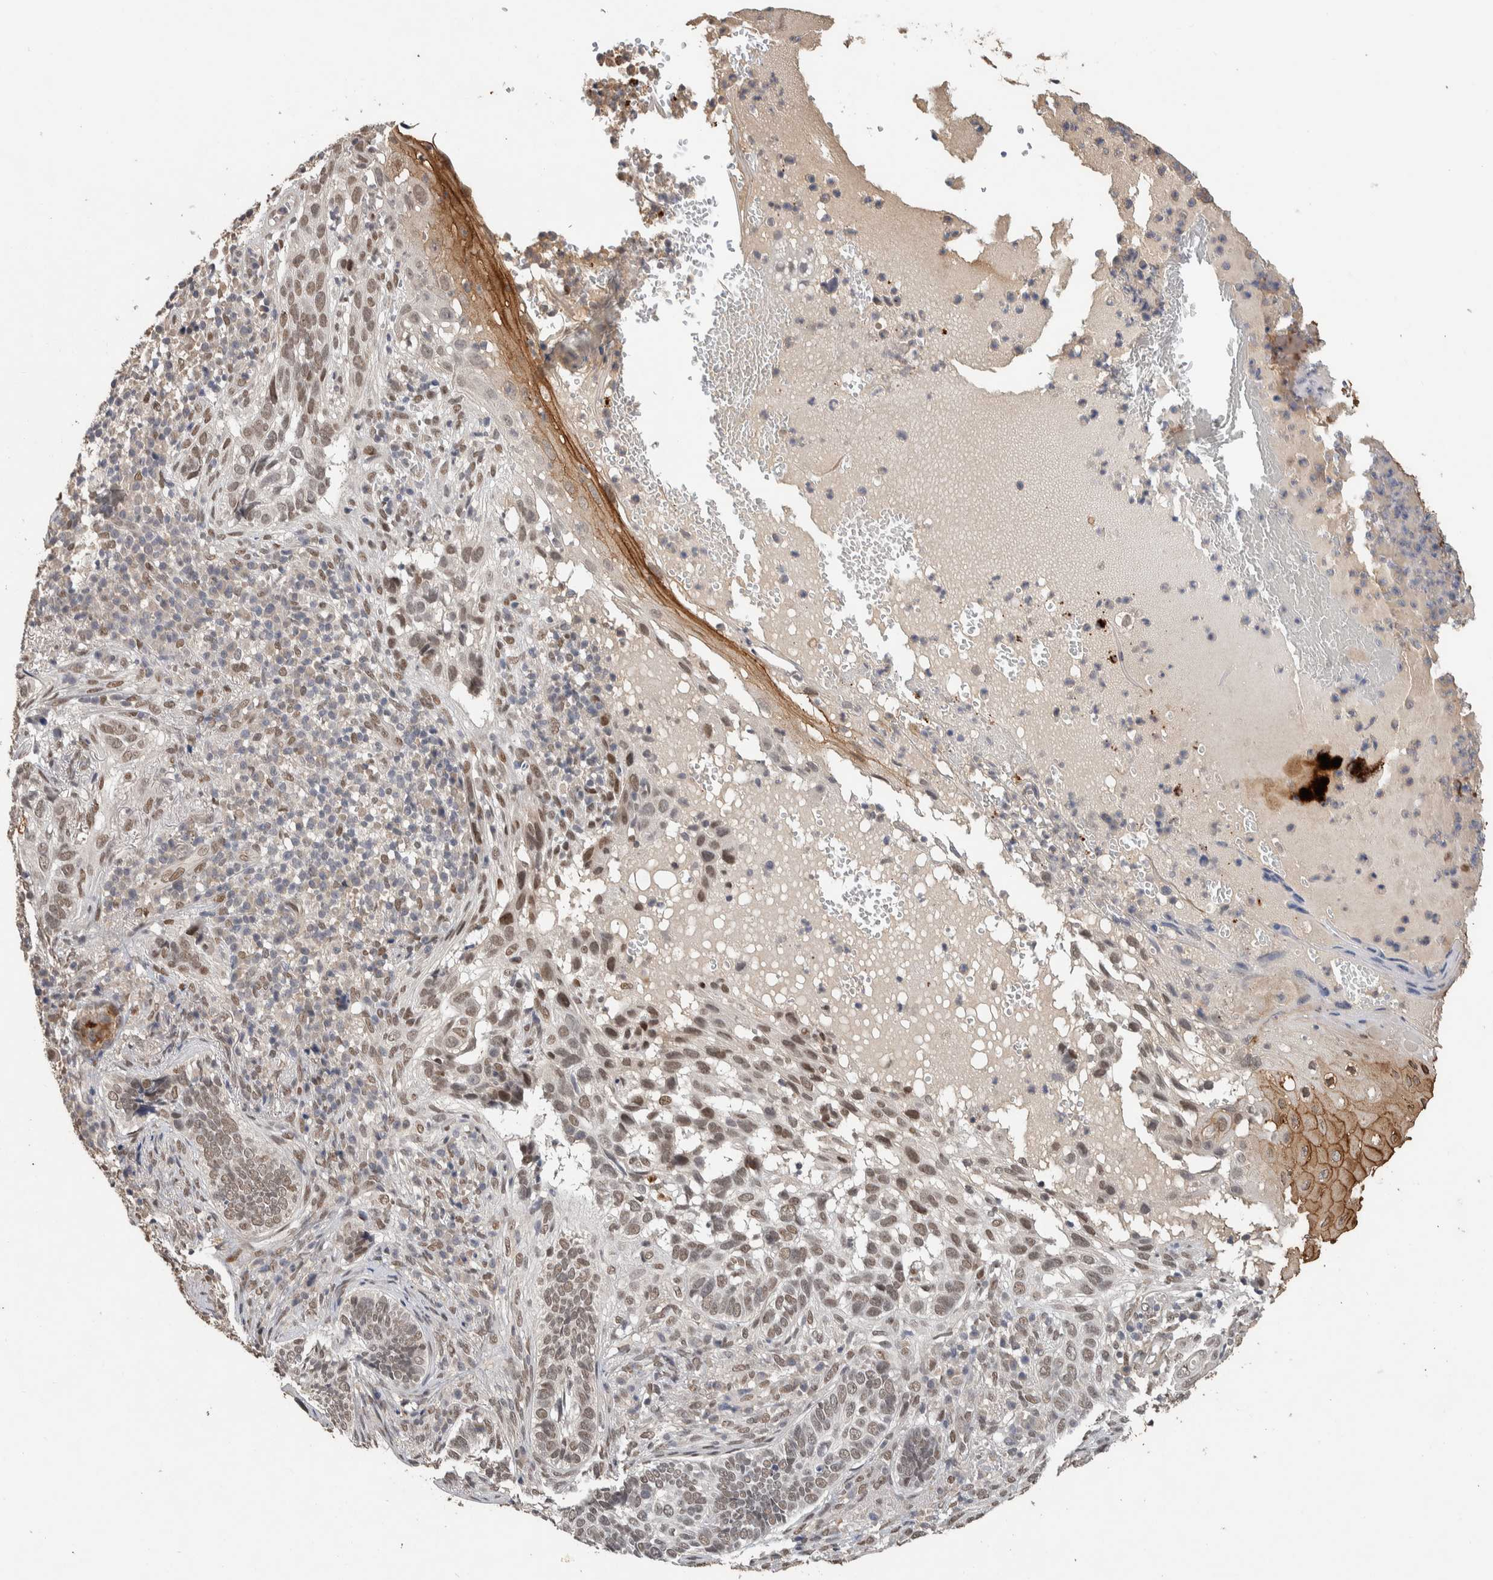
{"staining": {"intensity": "weak", "quantity": ">75%", "location": "nuclear"}, "tissue": "skin cancer", "cell_type": "Tumor cells", "image_type": "cancer", "snomed": [{"axis": "morphology", "description": "Basal cell carcinoma"}, {"axis": "topography", "description": "Skin"}], "caption": "The micrograph demonstrates immunohistochemical staining of skin basal cell carcinoma. There is weak nuclear staining is present in about >75% of tumor cells. The protein is stained brown, and the nuclei are stained in blue (DAB IHC with brightfield microscopy, high magnification).", "gene": "CYSRT1", "patient": {"sex": "female", "age": 89}}